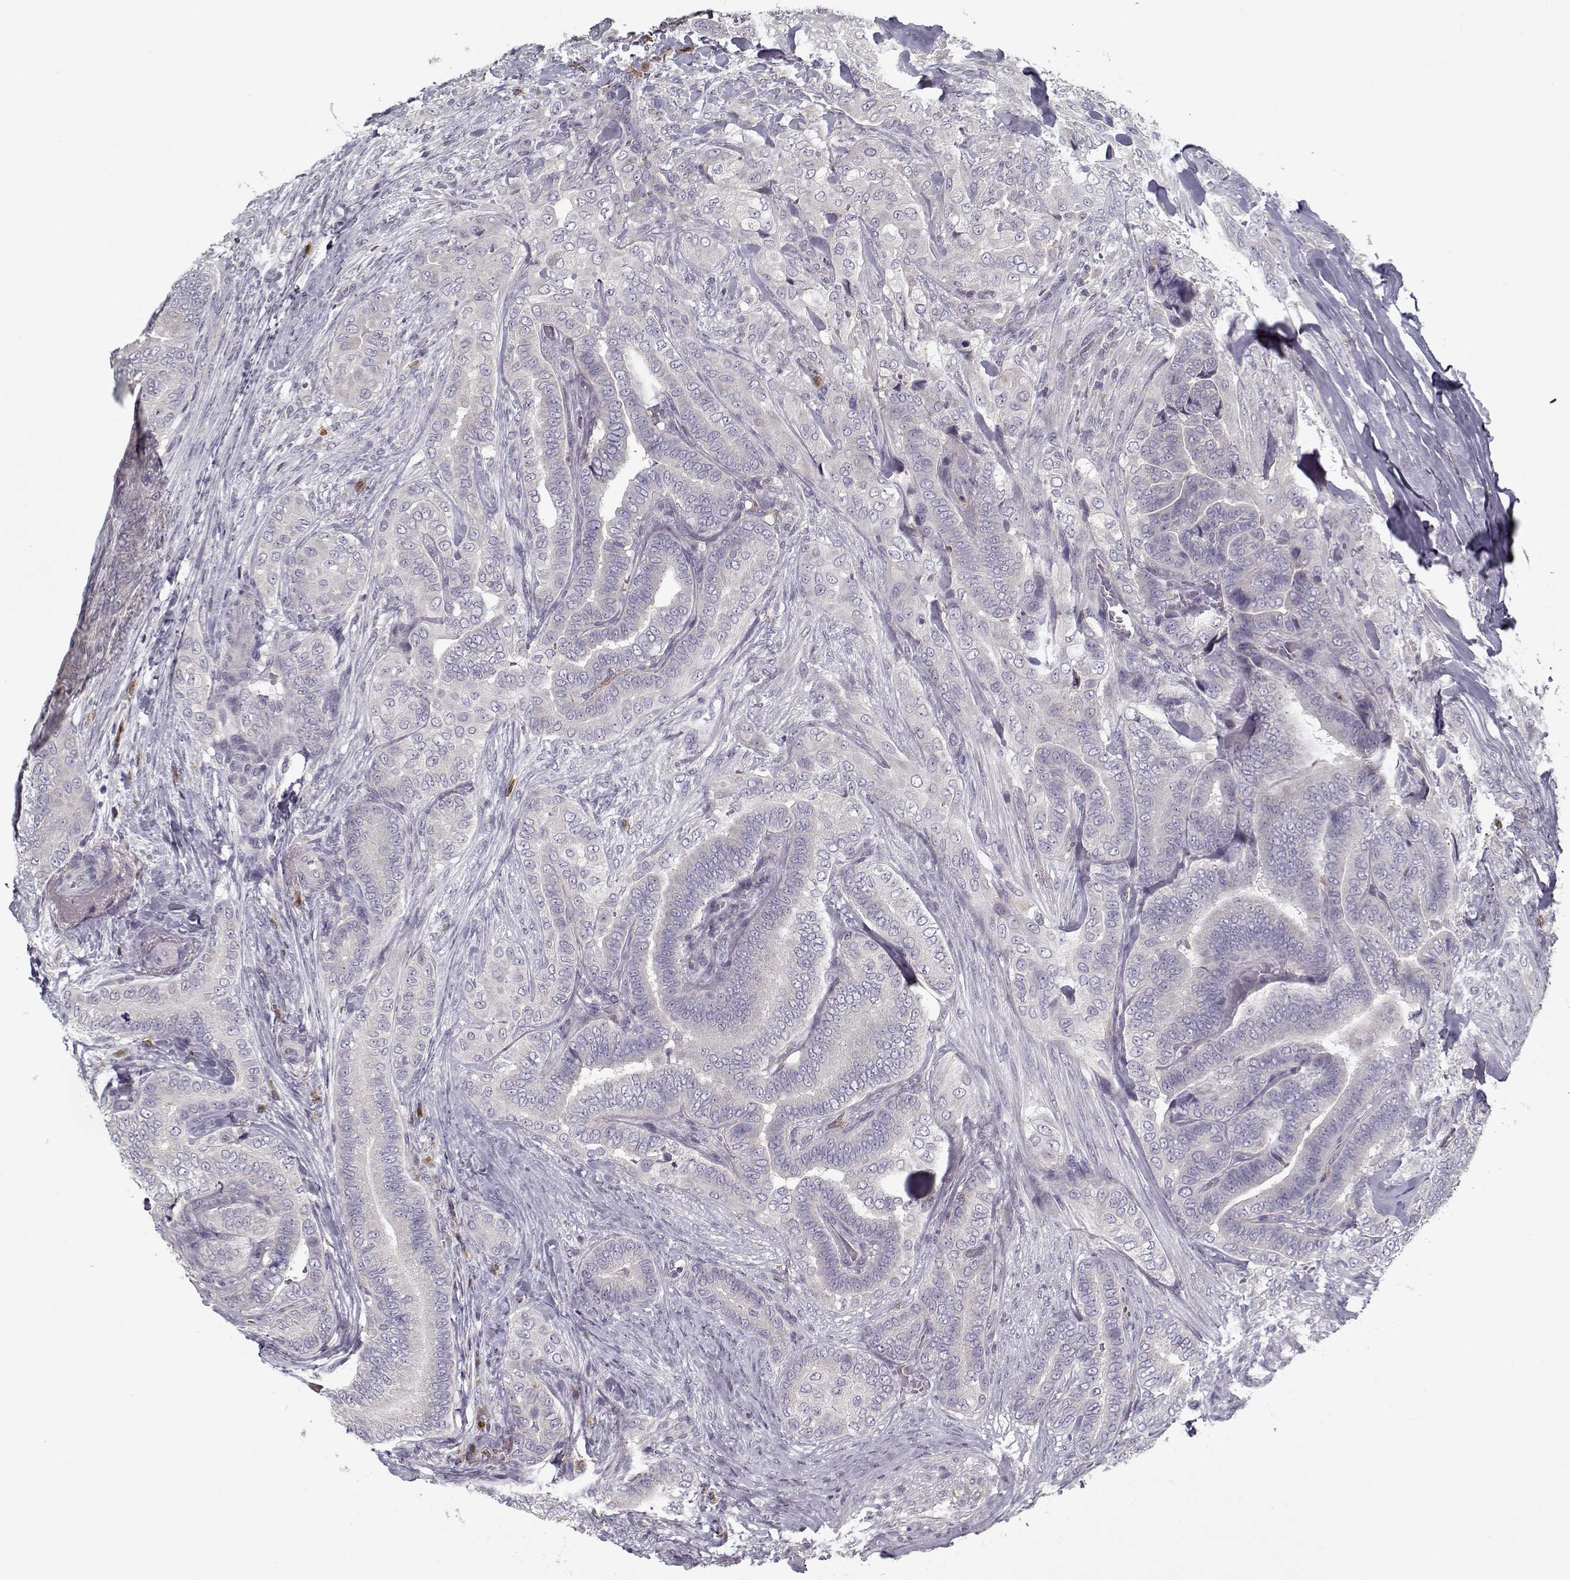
{"staining": {"intensity": "negative", "quantity": "none", "location": "none"}, "tissue": "thyroid cancer", "cell_type": "Tumor cells", "image_type": "cancer", "snomed": [{"axis": "morphology", "description": "Papillary adenocarcinoma, NOS"}, {"axis": "topography", "description": "Thyroid gland"}], "caption": "Tumor cells are negative for protein expression in human thyroid cancer.", "gene": "UNC13D", "patient": {"sex": "male", "age": 61}}